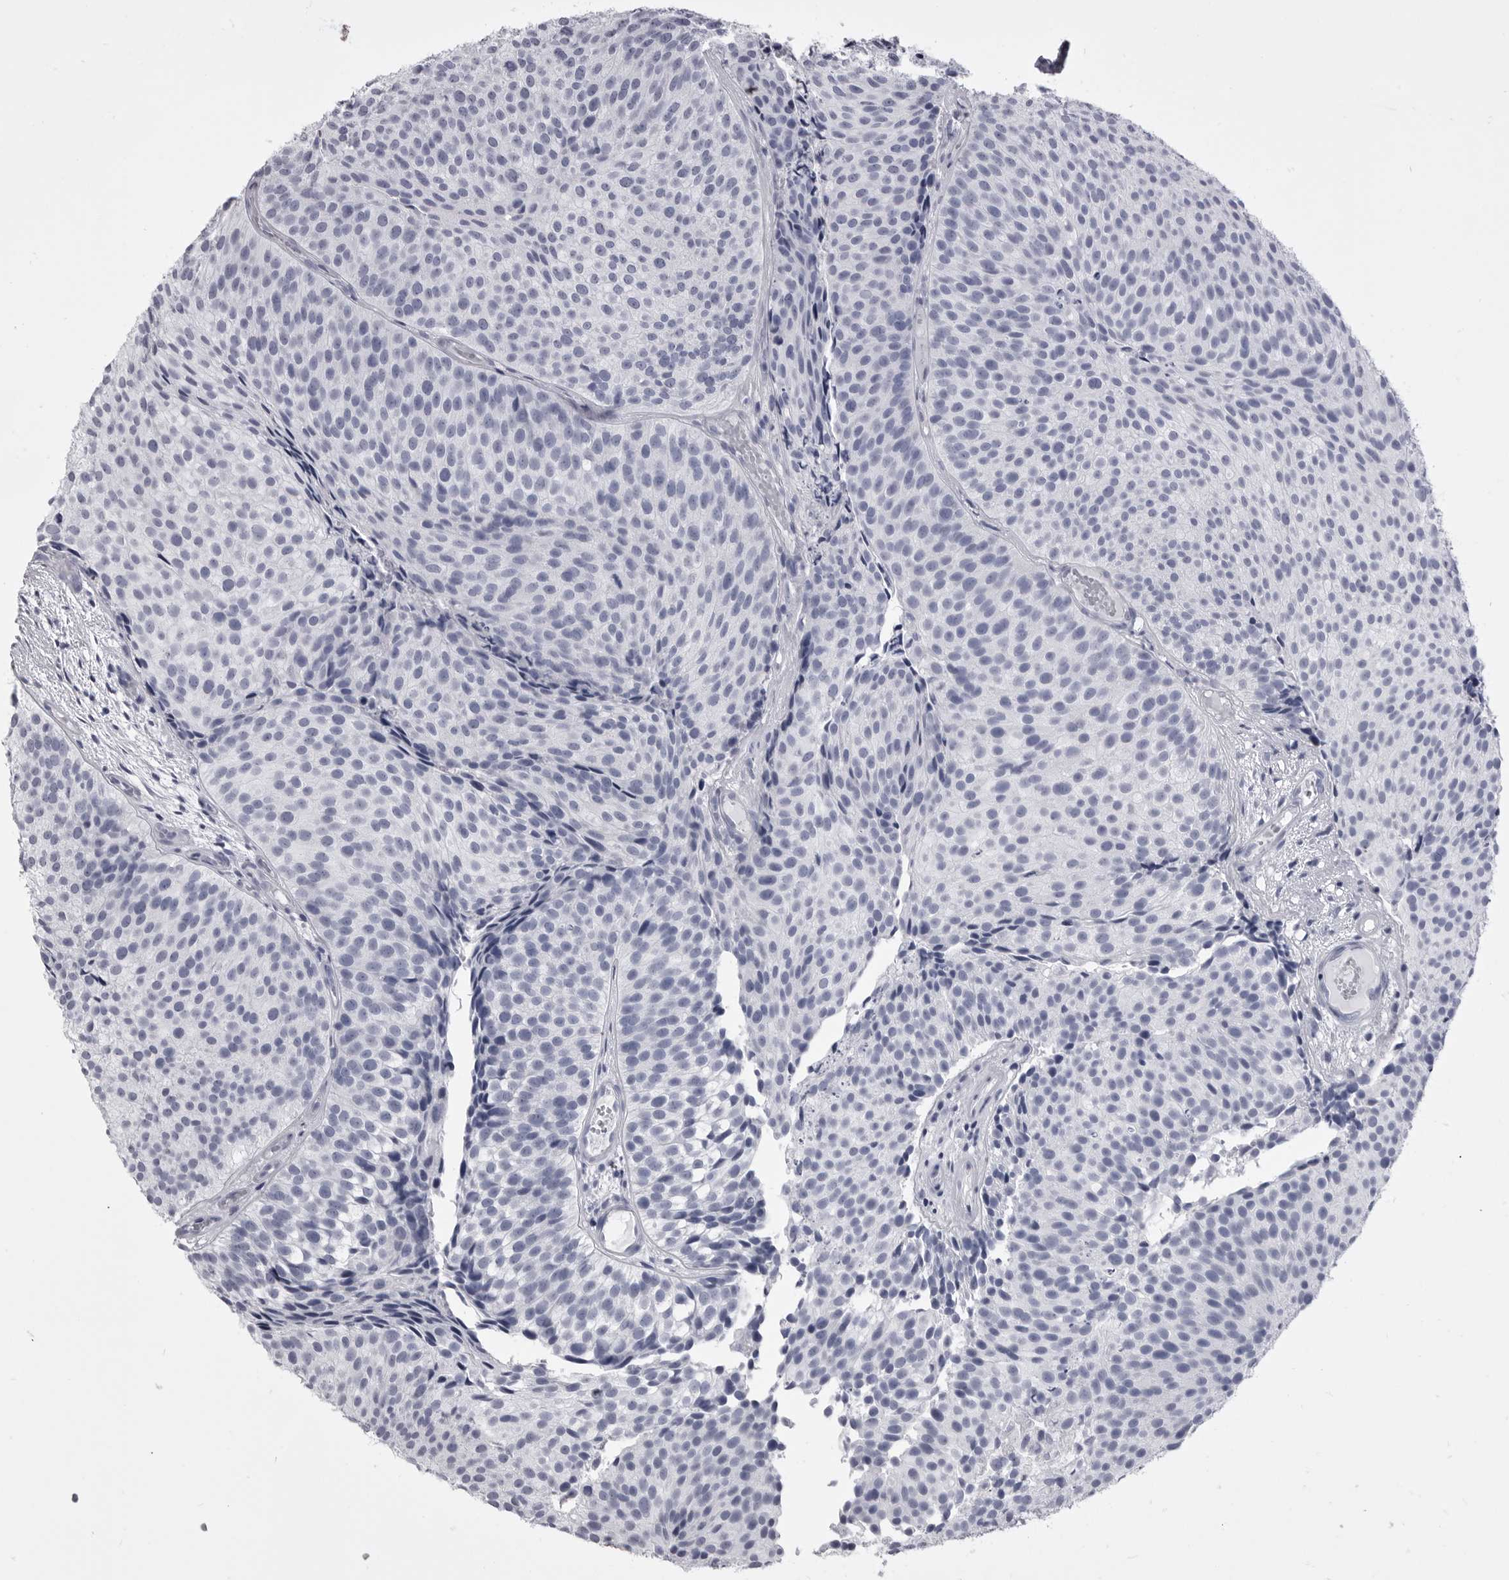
{"staining": {"intensity": "negative", "quantity": "none", "location": "none"}, "tissue": "urothelial cancer", "cell_type": "Tumor cells", "image_type": "cancer", "snomed": [{"axis": "morphology", "description": "Urothelial carcinoma, Low grade"}, {"axis": "topography", "description": "Urinary bladder"}], "caption": "Immunohistochemical staining of urothelial cancer shows no significant staining in tumor cells.", "gene": "ANK2", "patient": {"sex": "male", "age": 86}}